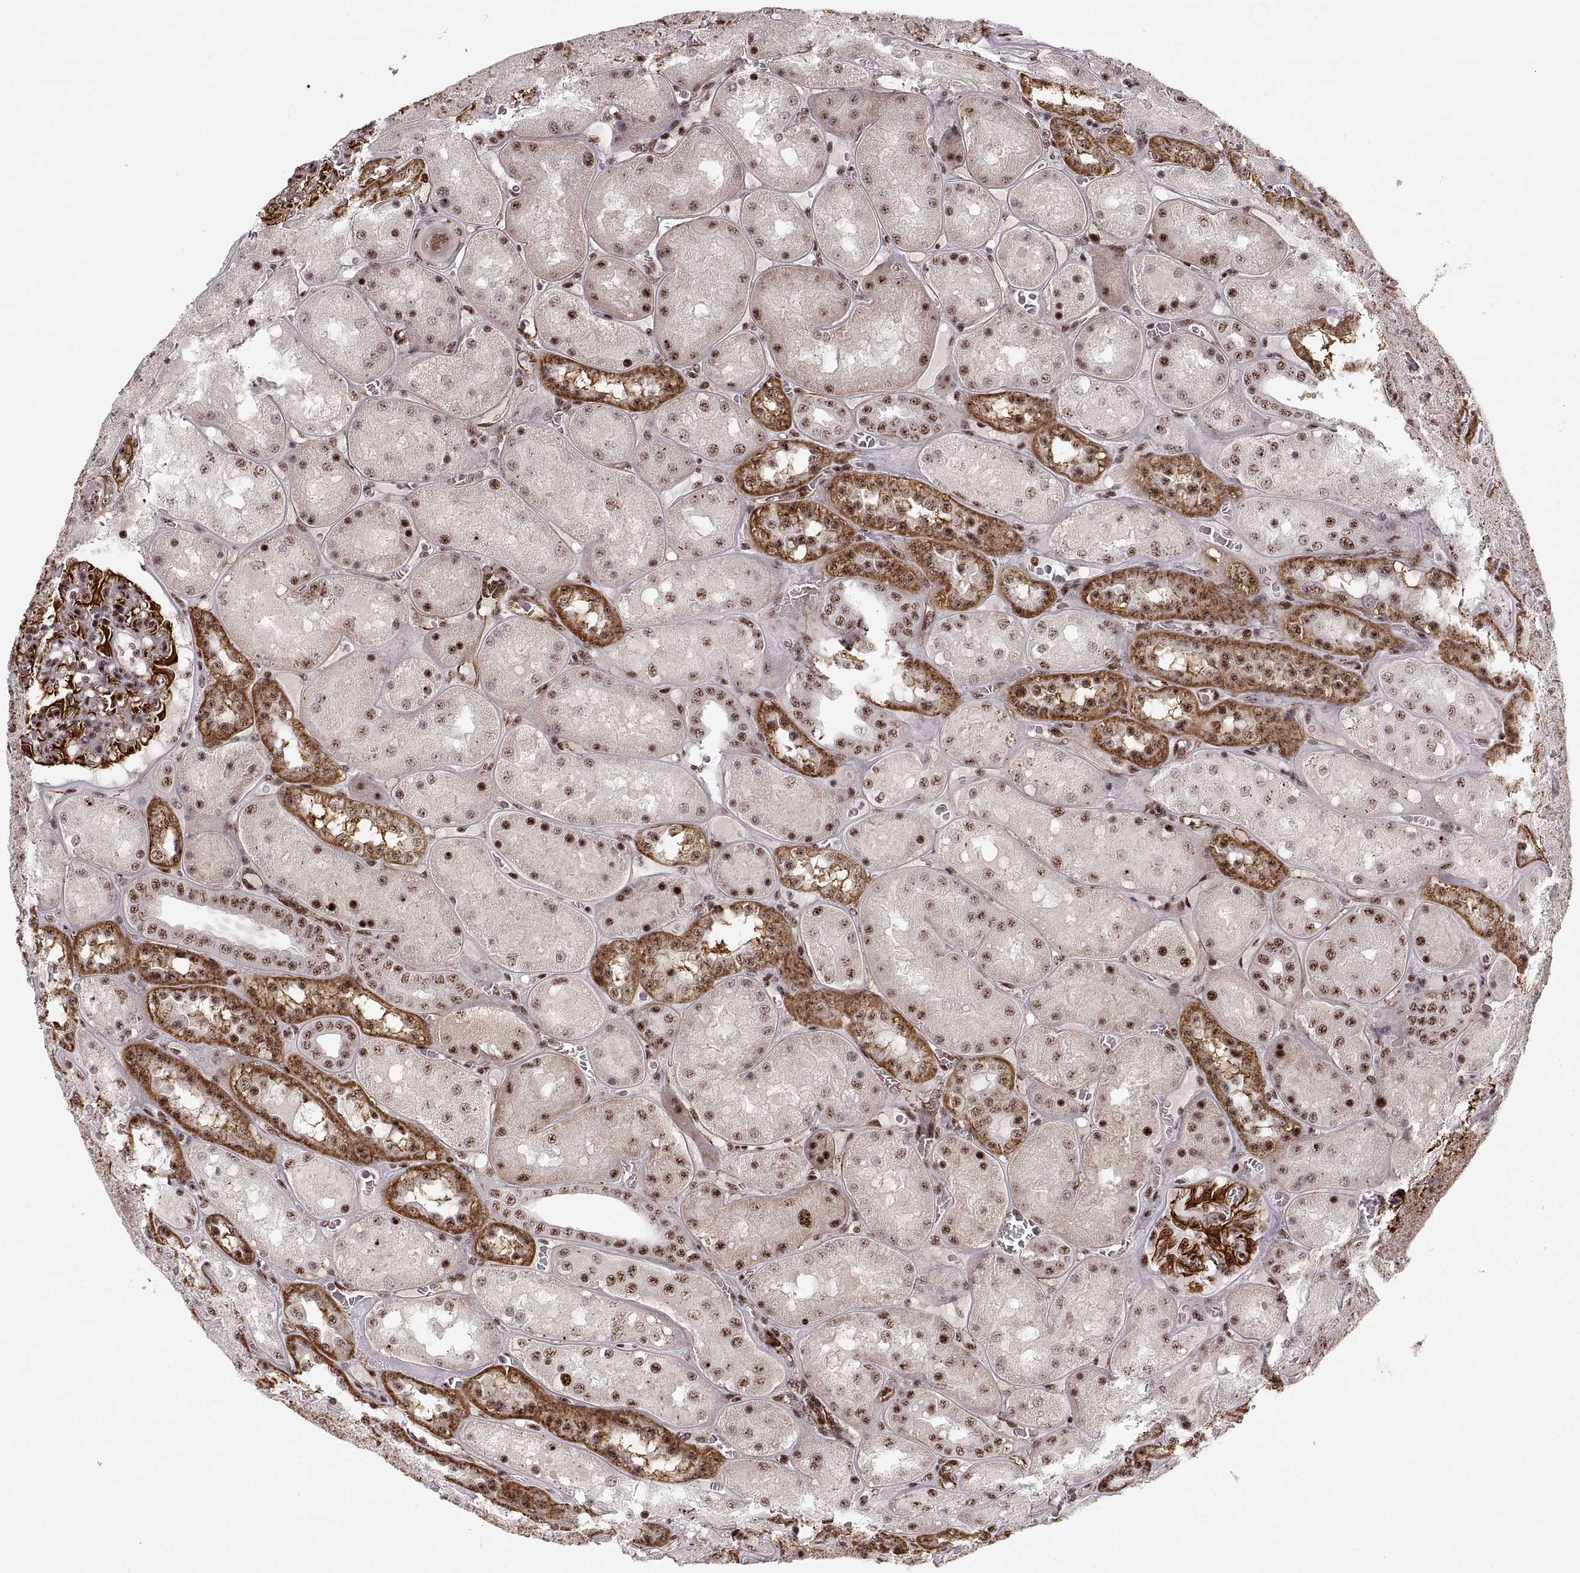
{"staining": {"intensity": "strong", "quantity": ">75%", "location": "cytoplasmic/membranous,nuclear"}, "tissue": "kidney", "cell_type": "Cells in glomeruli", "image_type": "normal", "snomed": [{"axis": "morphology", "description": "Normal tissue, NOS"}, {"axis": "topography", "description": "Kidney"}], "caption": "A high amount of strong cytoplasmic/membranous,nuclear positivity is appreciated in about >75% of cells in glomeruli in normal kidney. Nuclei are stained in blue.", "gene": "ZCCHC17", "patient": {"sex": "male", "age": 73}}